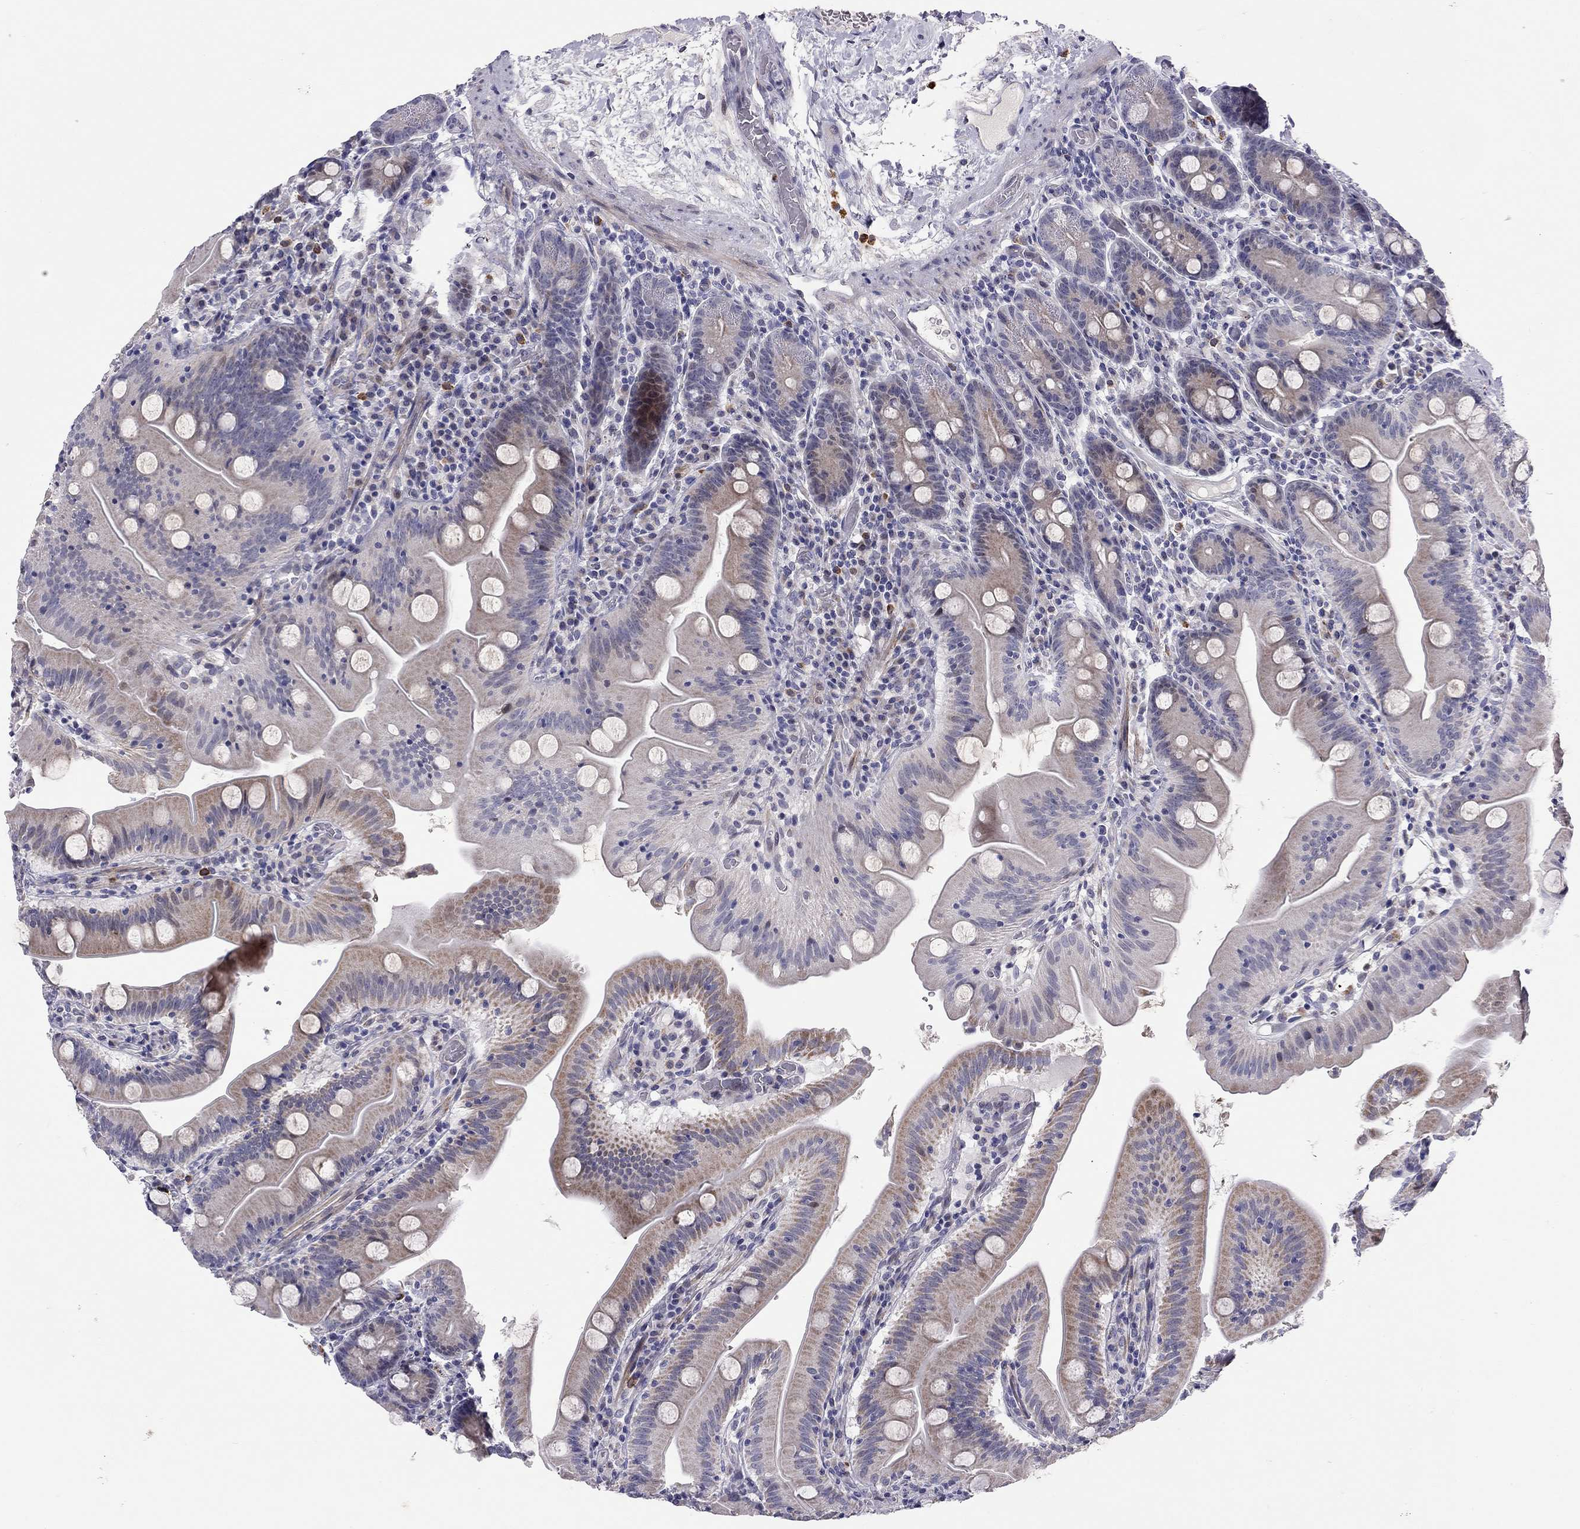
{"staining": {"intensity": "moderate", "quantity": "25%-75%", "location": "cytoplasmic/membranous"}, "tissue": "small intestine", "cell_type": "Glandular cells", "image_type": "normal", "snomed": [{"axis": "morphology", "description": "Normal tissue, NOS"}, {"axis": "topography", "description": "Small intestine"}], "caption": "Moderate cytoplasmic/membranous protein positivity is present in approximately 25%-75% of glandular cells in small intestine.", "gene": "C8orf88", "patient": {"sex": "male", "age": 37}}